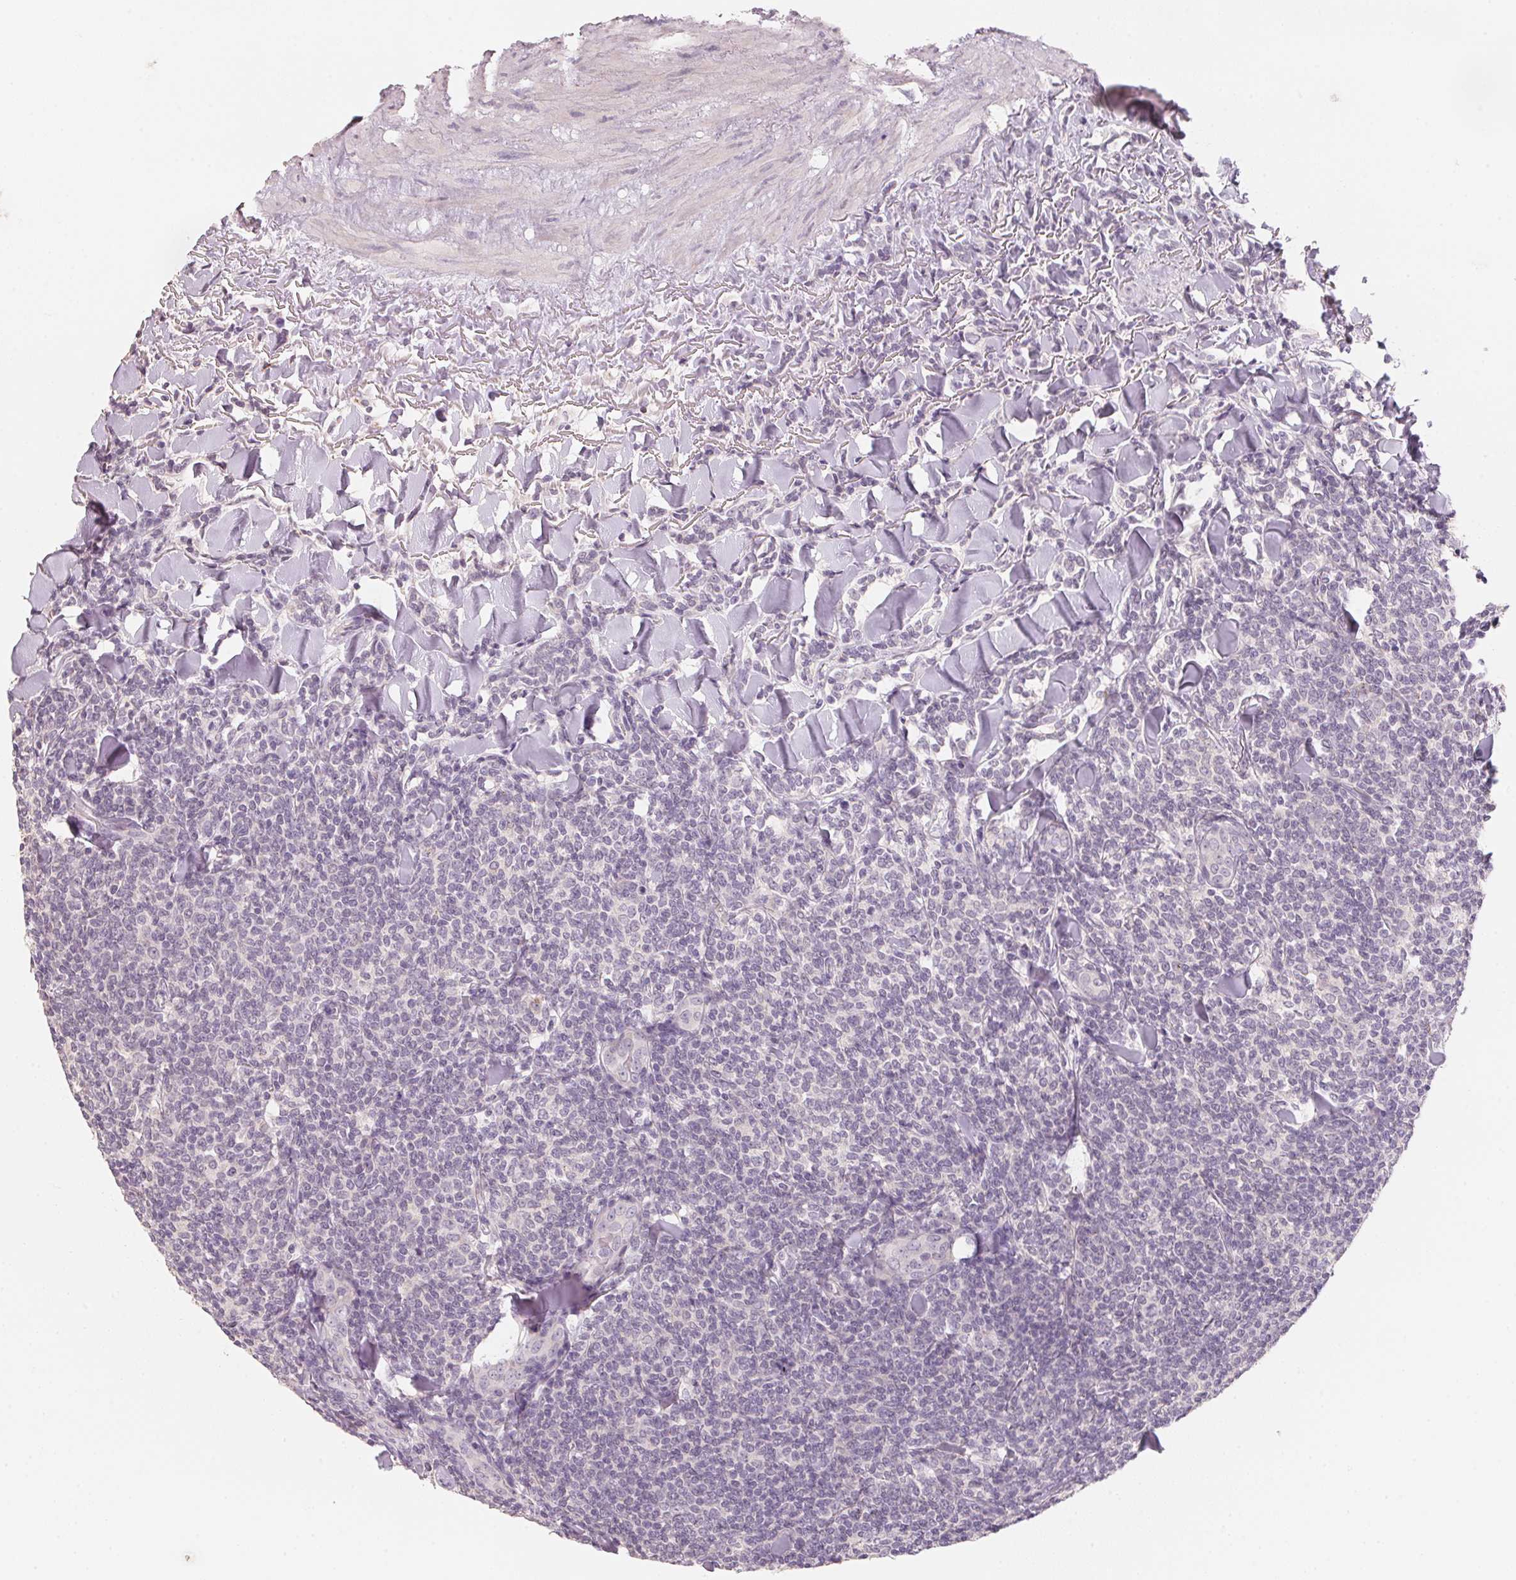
{"staining": {"intensity": "negative", "quantity": "none", "location": "none"}, "tissue": "lymphoma", "cell_type": "Tumor cells", "image_type": "cancer", "snomed": [{"axis": "morphology", "description": "Malignant lymphoma, non-Hodgkin's type, Low grade"}, {"axis": "topography", "description": "Lymph node"}], "caption": "Tumor cells show no significant protein positivity in lymphoma. Nuclei are stained in blue.", "gene": "TREH", "patient": {"sex": "female", "age": 56}}